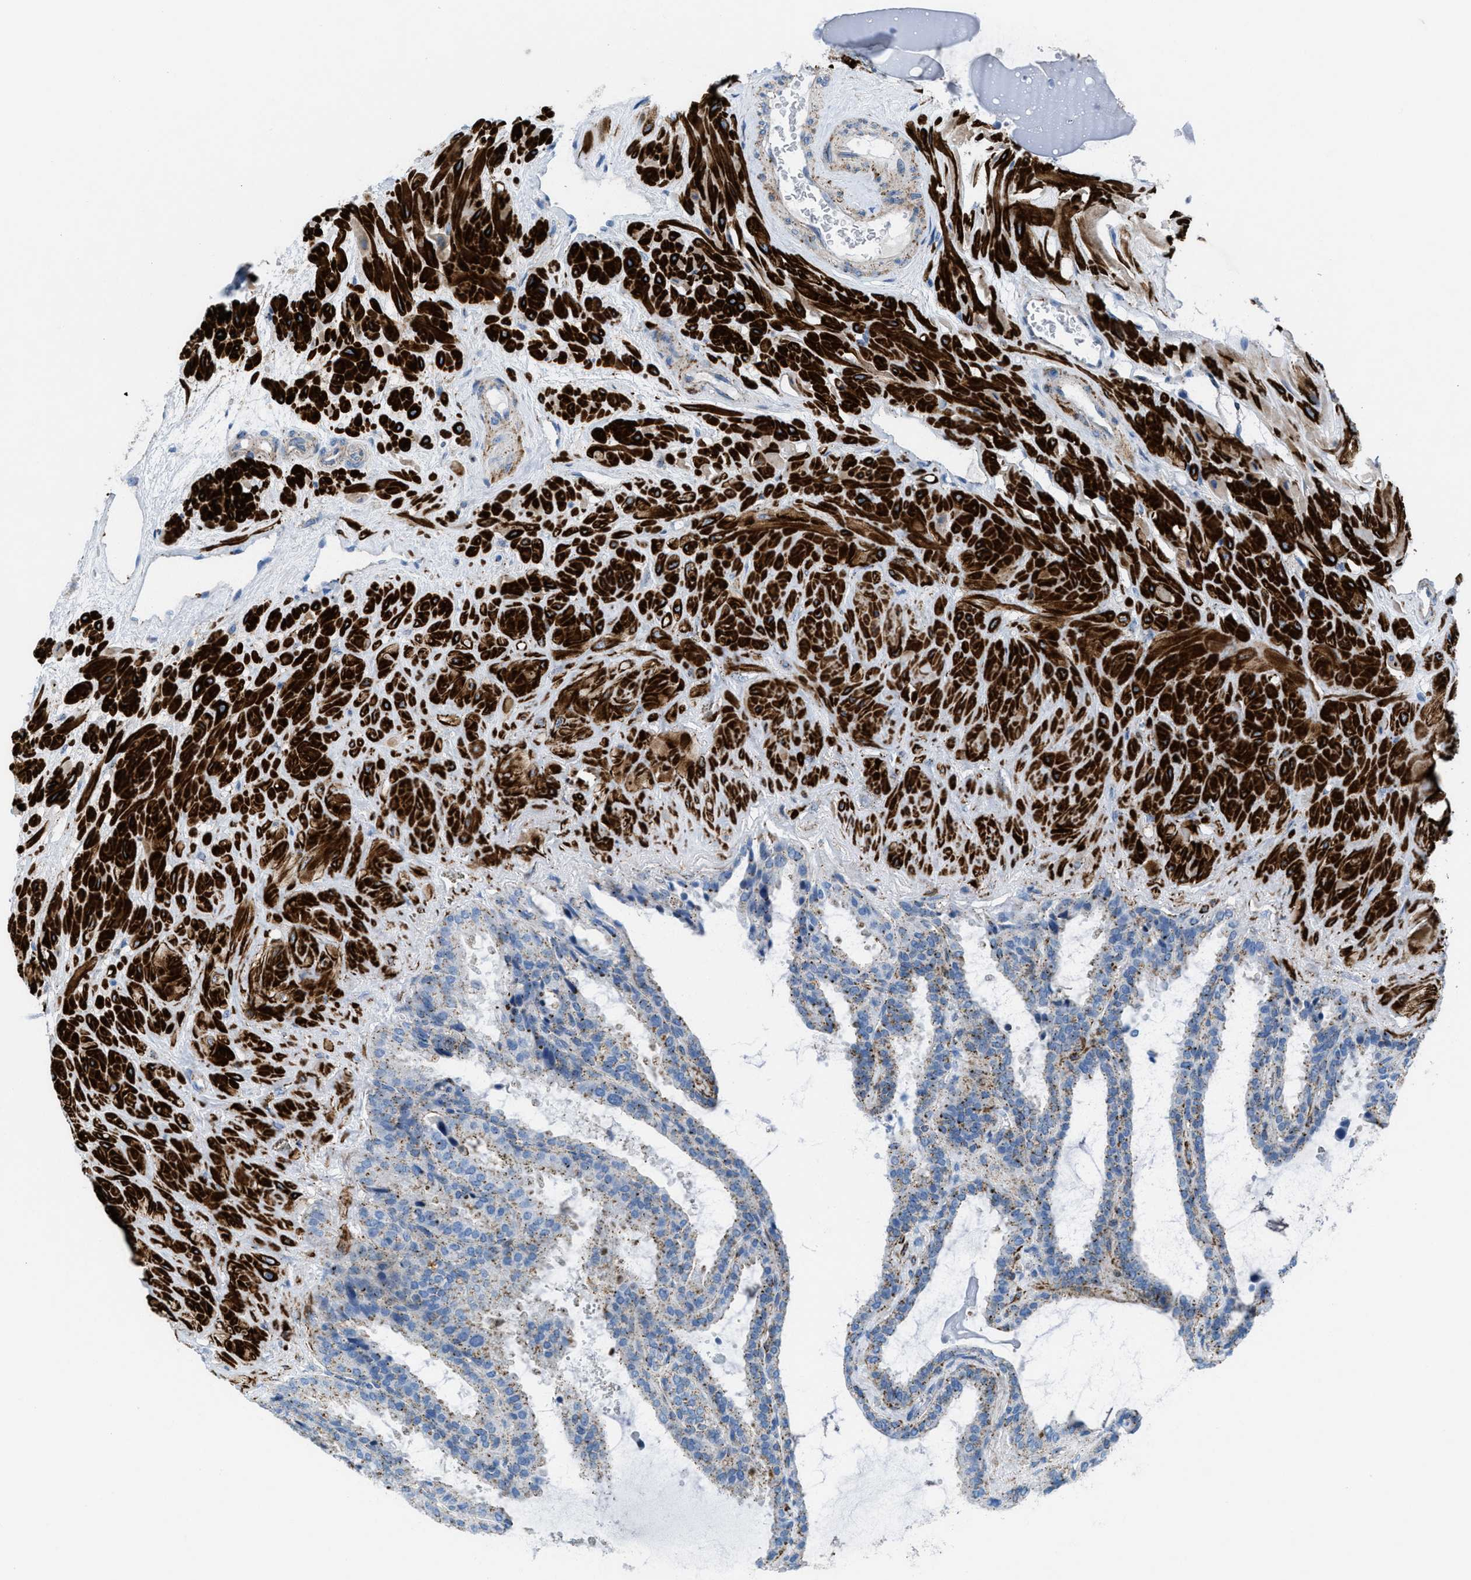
{"staining": {"intensity": "moderate", "quantity": ">75%", "location": "cytoplasmic/membranous"}, "tissue": "seminal vesicle", "cell_type": "Glandular cells", "image_type": "normal", "snomed": [{"axis": "morphology", "description": "Normal tissue, NOS"}, {"axis": "topography", "description": "Seminal veicle"}], "caption": "Immunohistochemistry (IHC) of benign human seminal vesicle displays medium levels of moderate cytoplasmic/membranous positivity in approximately >75% of glandular cells.", "gene": "MFSD13A", "patient": {"sex": "male", "age": 46}}